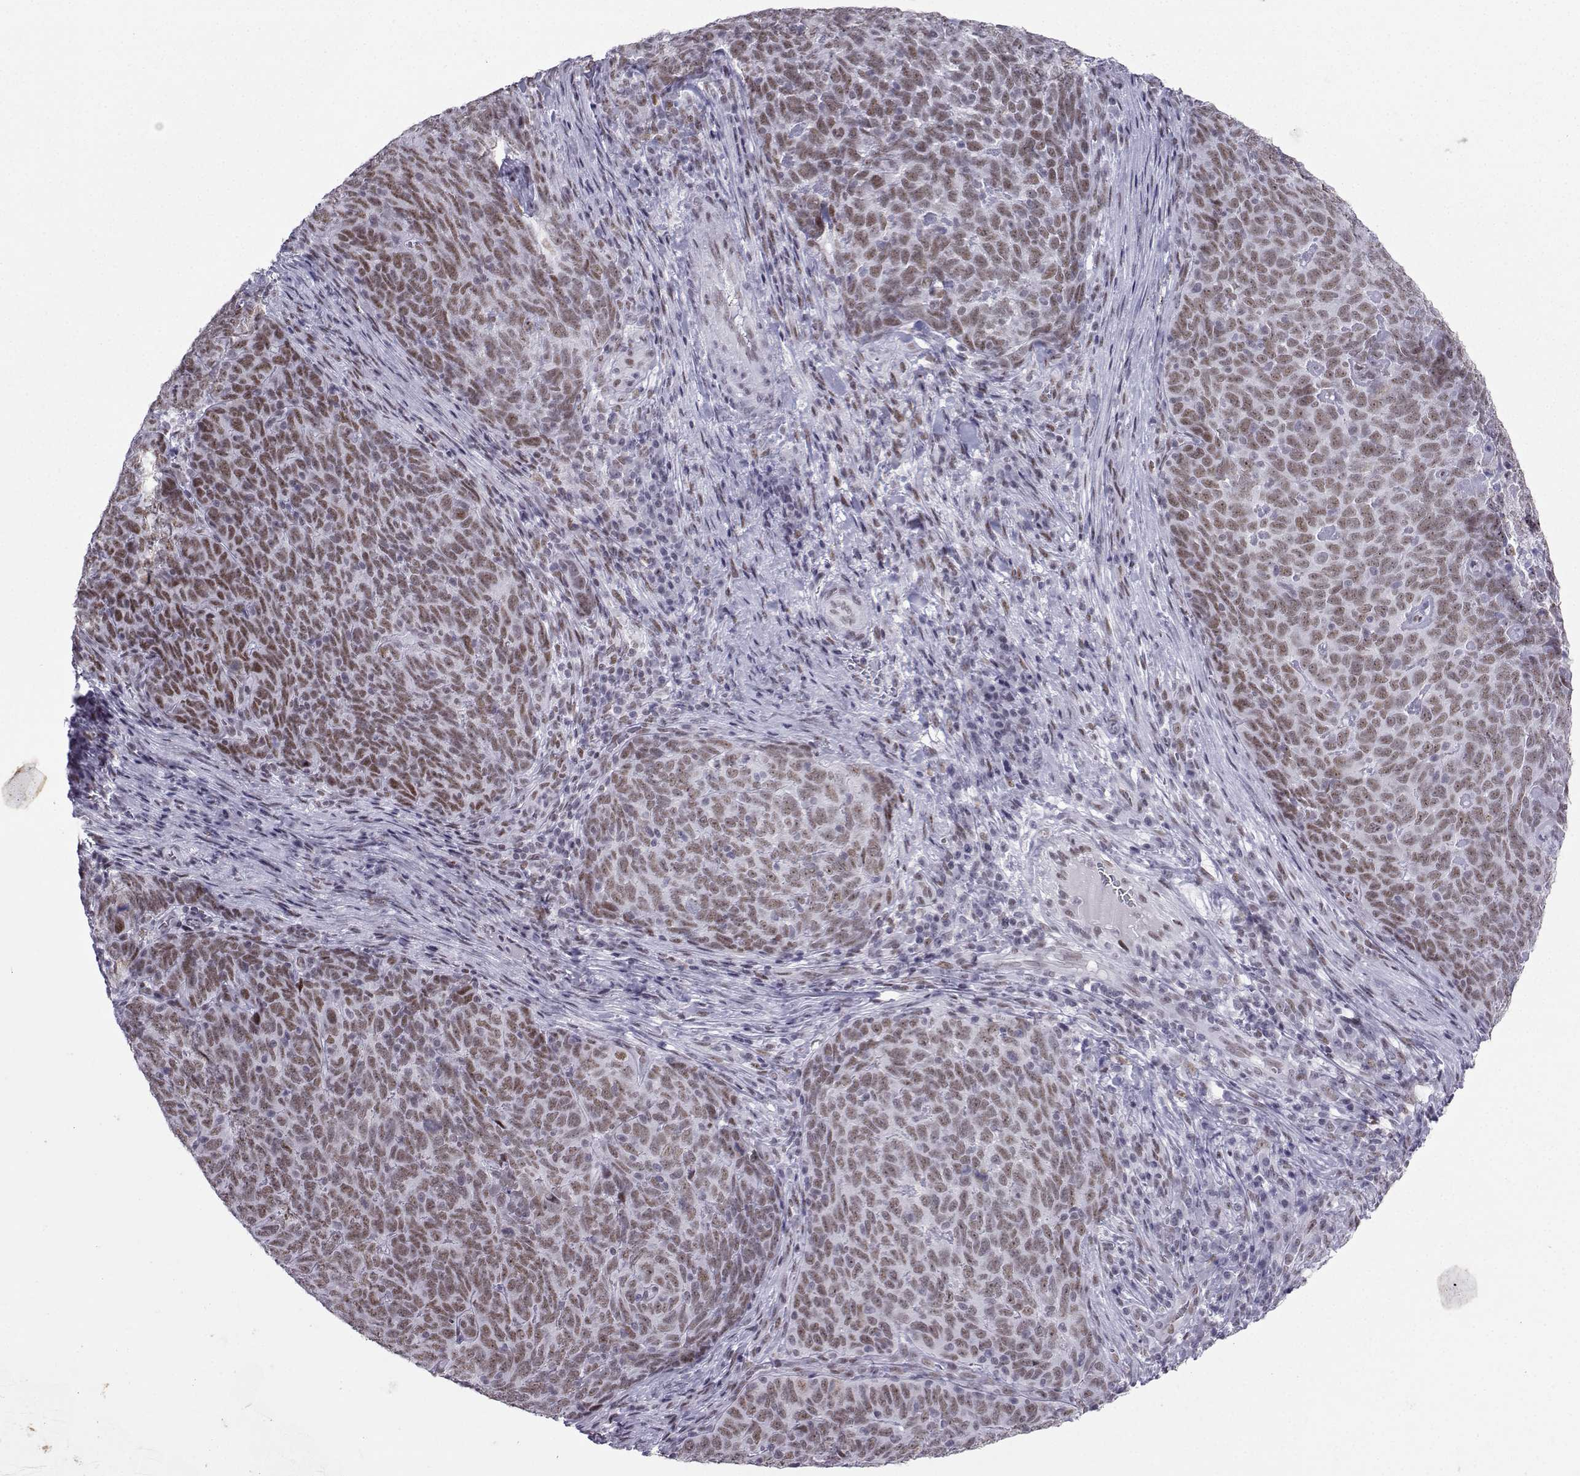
{"staining": {"intensity": "moderate", "quantity": "25%-75%", "location": "nuclear"}, "tissue": "skin cancer", "cell_type": "Tumor cells", "image_type": "cancer", "snomed": [{"axis": "morphology", "description": "Squamous cell carcinoma, NOS"}, {"axis": "topography", "description": "Skin"}, {"axis": "topography", "description": "Anal"}], "caption": "The histopathology image demonstrates a brown stain indicating the presence of a protein in the nuclear of tumor cells in skin cancer (squamous cell carcinoma).", "gene": "LORICRIN", "patient": {"sex": "female", "age": 51}}